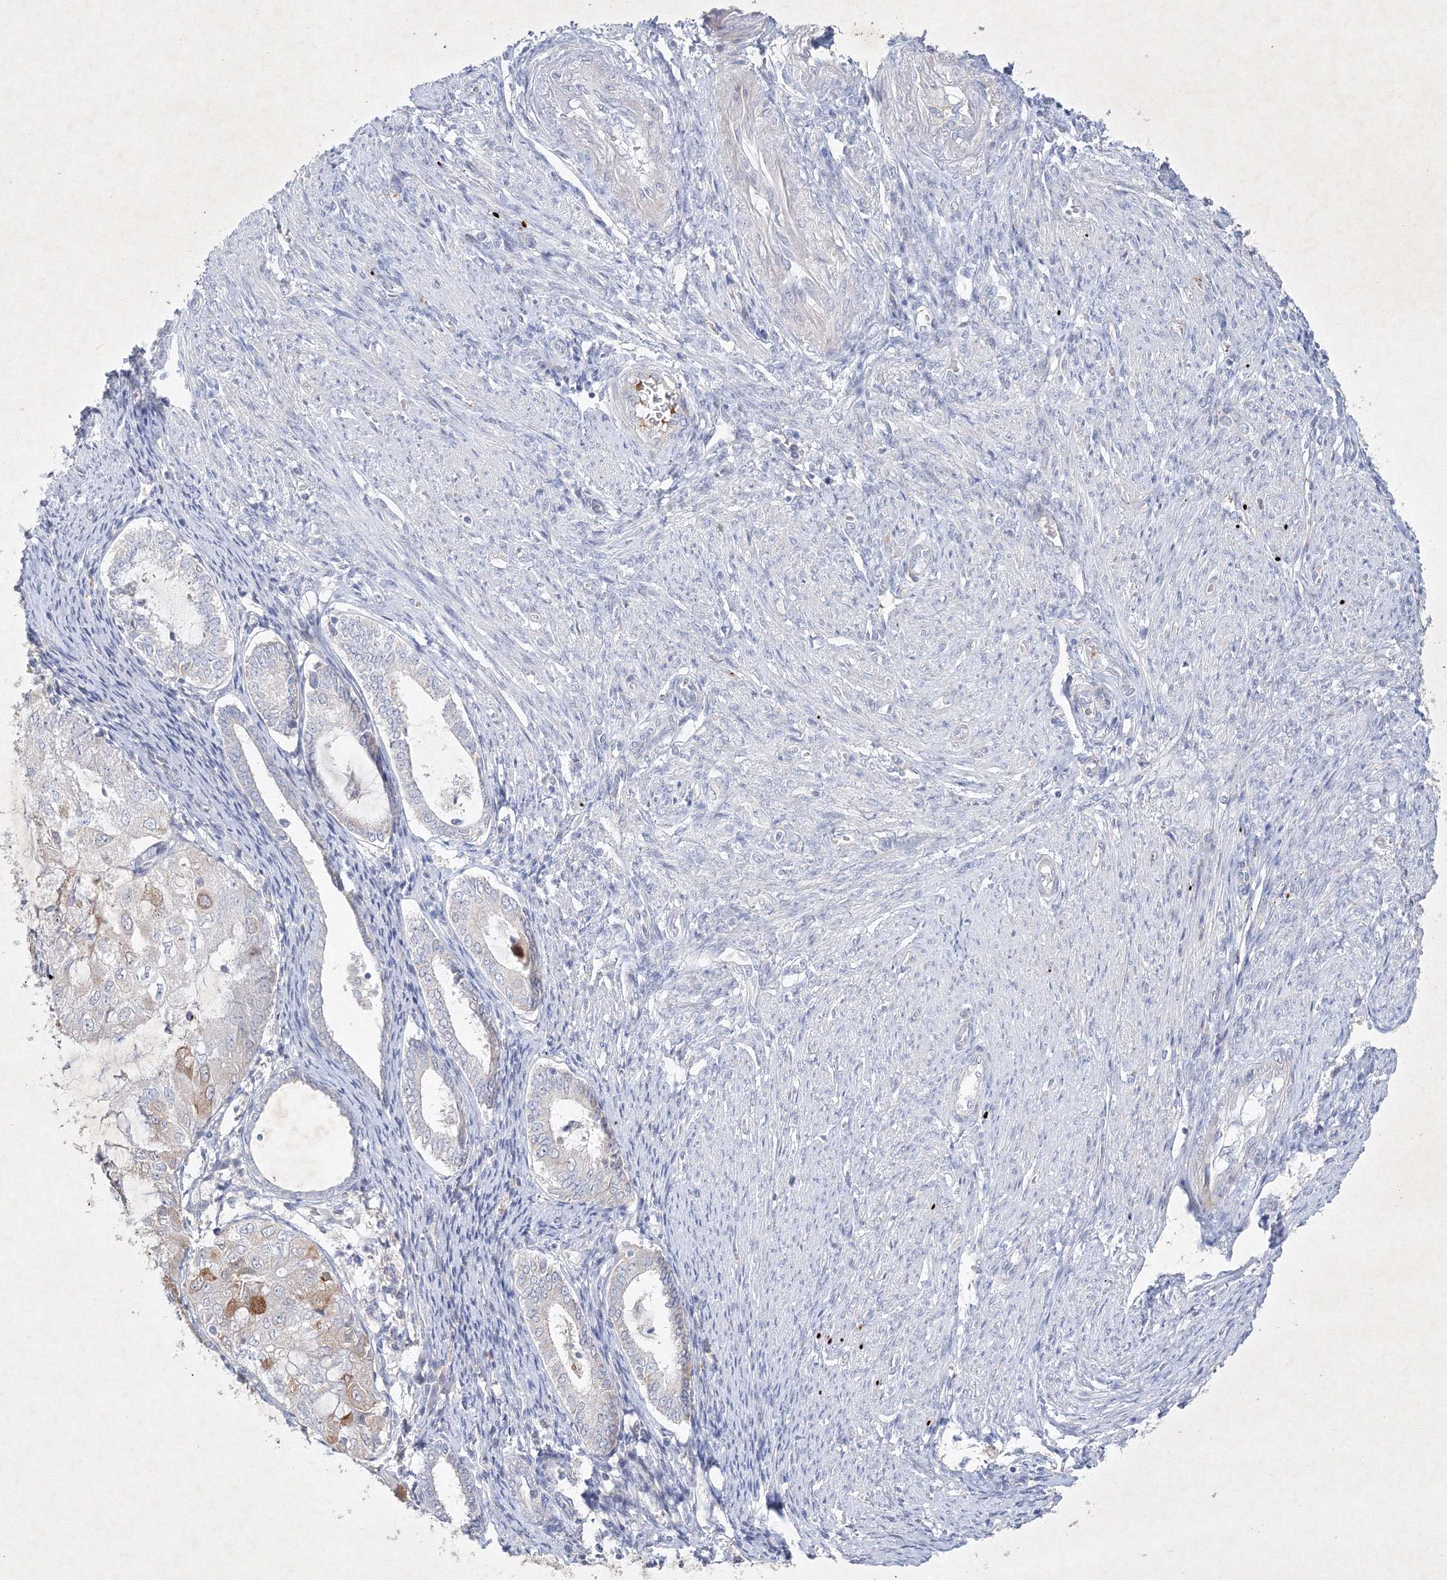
{"staining": {"intensity": "negative", "quantity": "none", "location": "none"}, "tissue": "endometrial cancer", "cell_type": "Tumor cells", "image_type": "cancer", "snomed": [{"axis": "morphology", "description": "Adenocarcinoma, NOS"}, {"axis": "topography", "description": "Endometrium"}], "caption": "A histopathology image of endometrial cancer (adenocarcinoma) stained for a protein shows no brown staining in tumor cells. (Stains: DAB immunohistochemistry (IHC) with hematoxylin counter stain, Microscopy: brightfield microscopy at high magnification).", "gene": "CXXC4", "patient": {"sex": "female", "age": 81}}